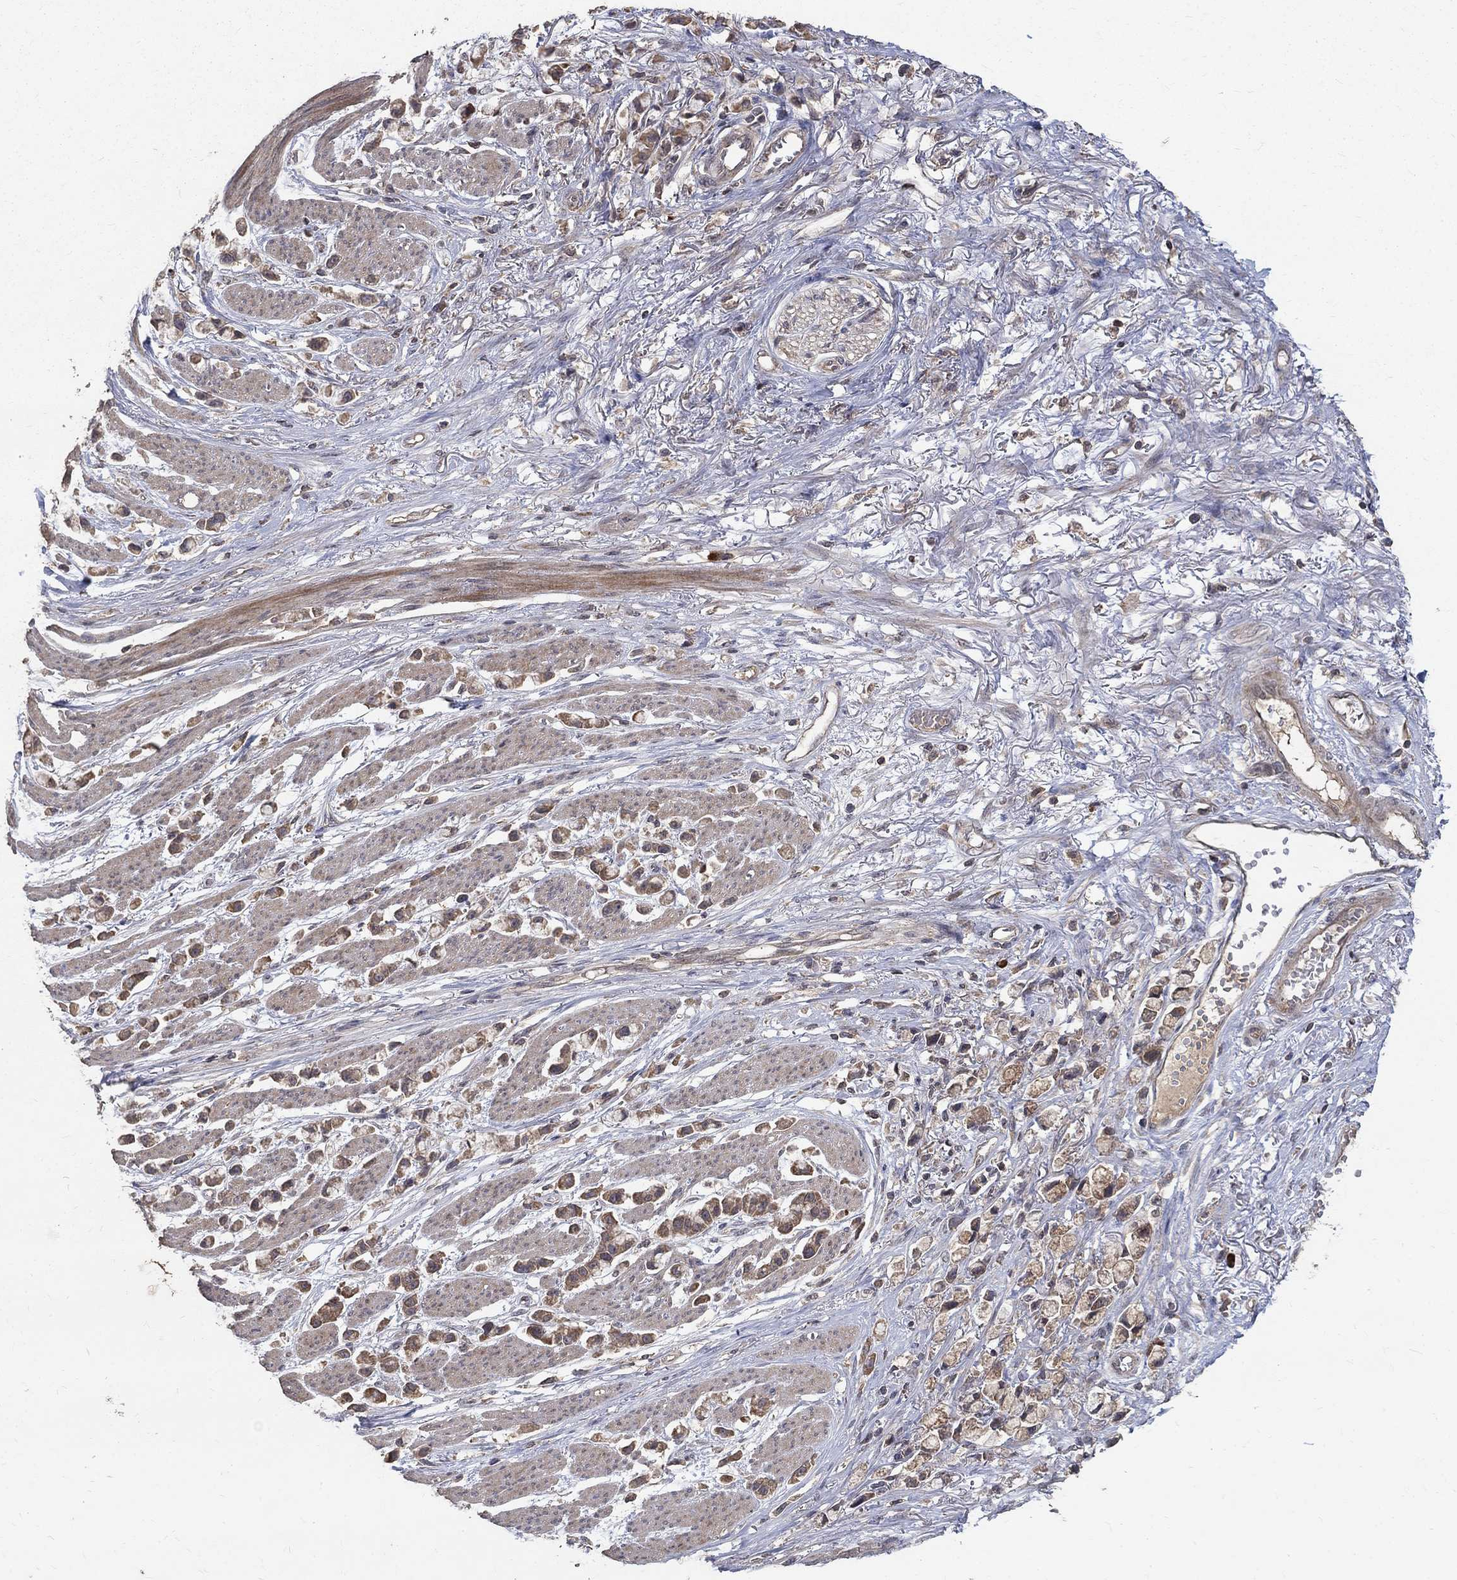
{"staining": {"intensity": "moderate", "quantity": "25%-75%", "location": "cytoplasmic/membranous"}, "tissue": "stomach cancer", "cell_type": "Tumor cells", "image_type": "cancer", "snomed": [{"axis": "morphology", "description": "Adenocarcinoma, NOS"}, {"axis": "topography", "description": "Stomach"}], "caption": "The micrograph displays a brown stain indicating the presence of a protein in the cytoplasmic/membranous of tumor cells in stomach cancer. (IHC, brightfield microscopy, high magnification).", "gene": "C17orf75", "patient": {"sex": "female", "age": 81}}